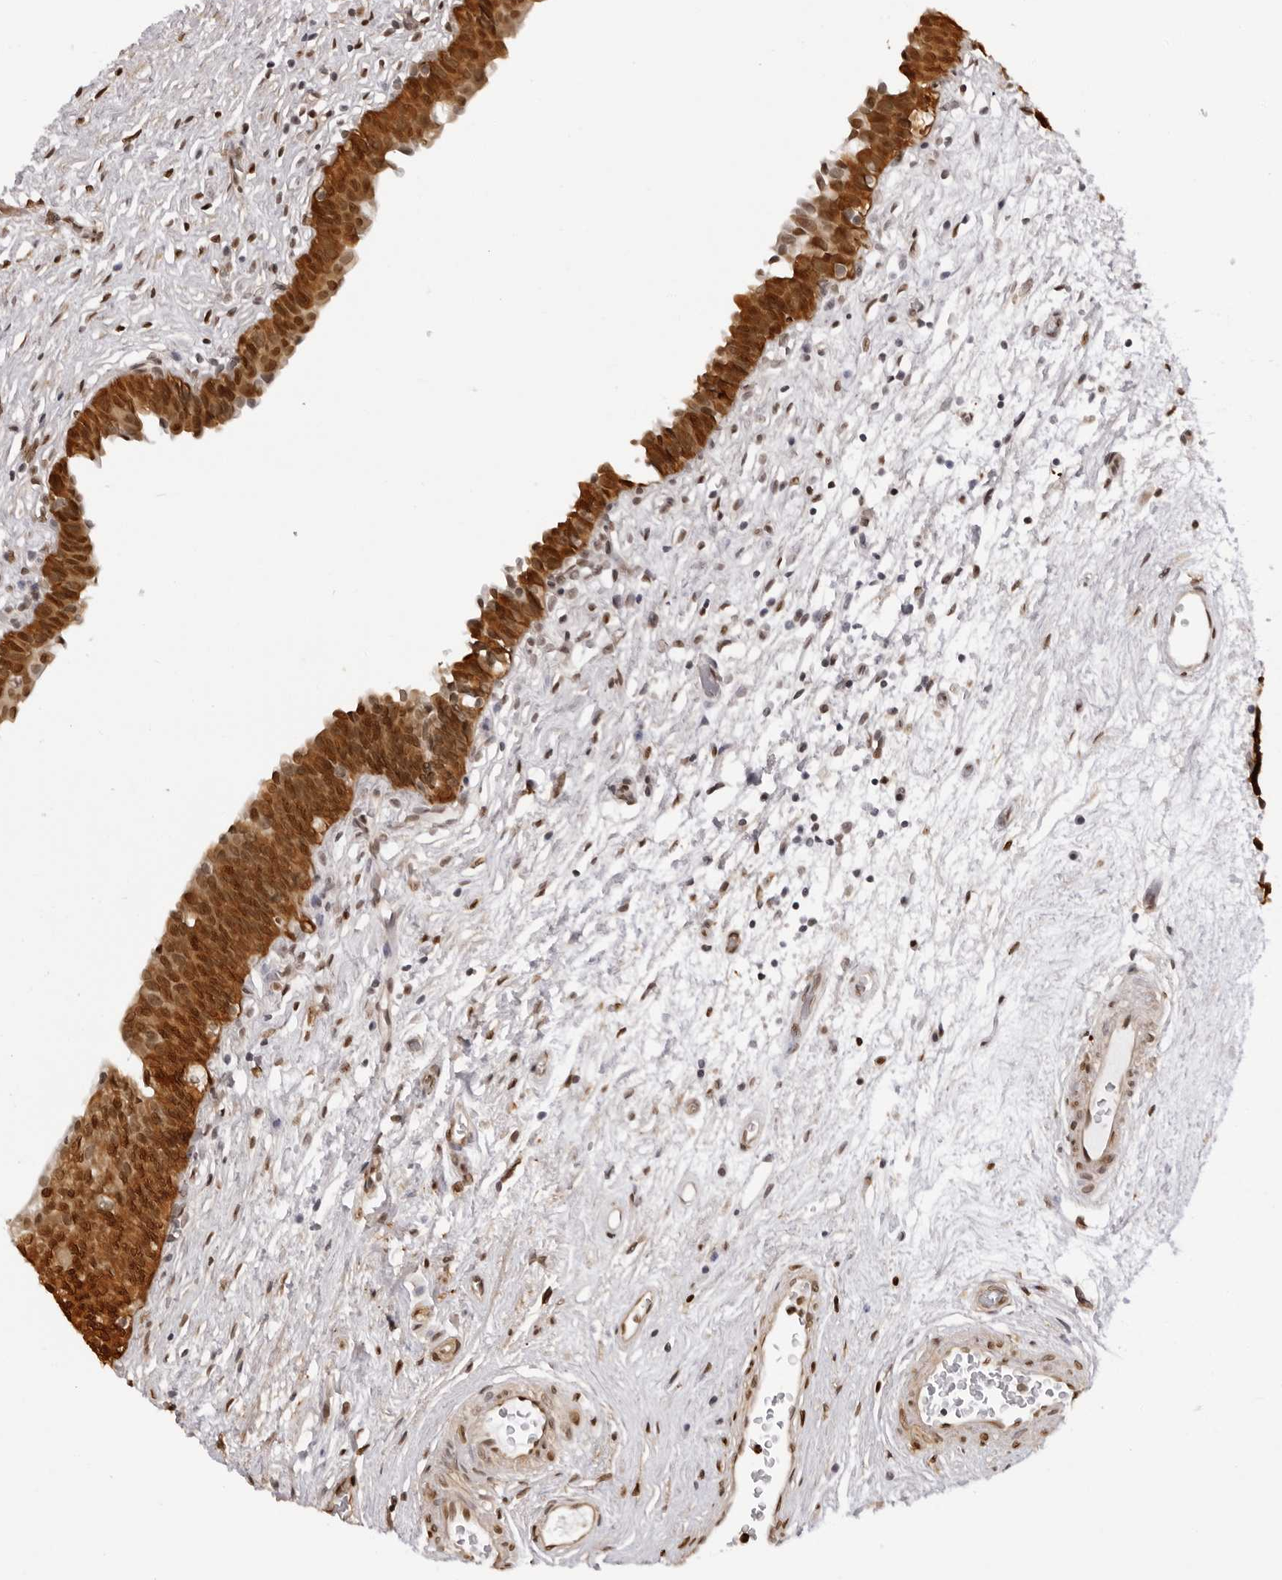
{"staining": {"intensity": "strong", "quantity": ">75%", "location": "cytoplasmic/membranous,nuclear"}, "tissue": "urinary bladder", "cell_type": "Urothelial cells", "image_type": "normal", "snomed": [{"axis": "morphology", "description": "Normal tissue, NOS"}, {"axis": "topography", "description": "Urinary bladder"}], "caption": "This is an image of IHC staining of normal urinary bladder, which shows strong staining in the cytoplasmic/membranous,nuclear of urothelial cells.", "gene": "HSPA4", "patient": {"sex": "male", "age": 83}}